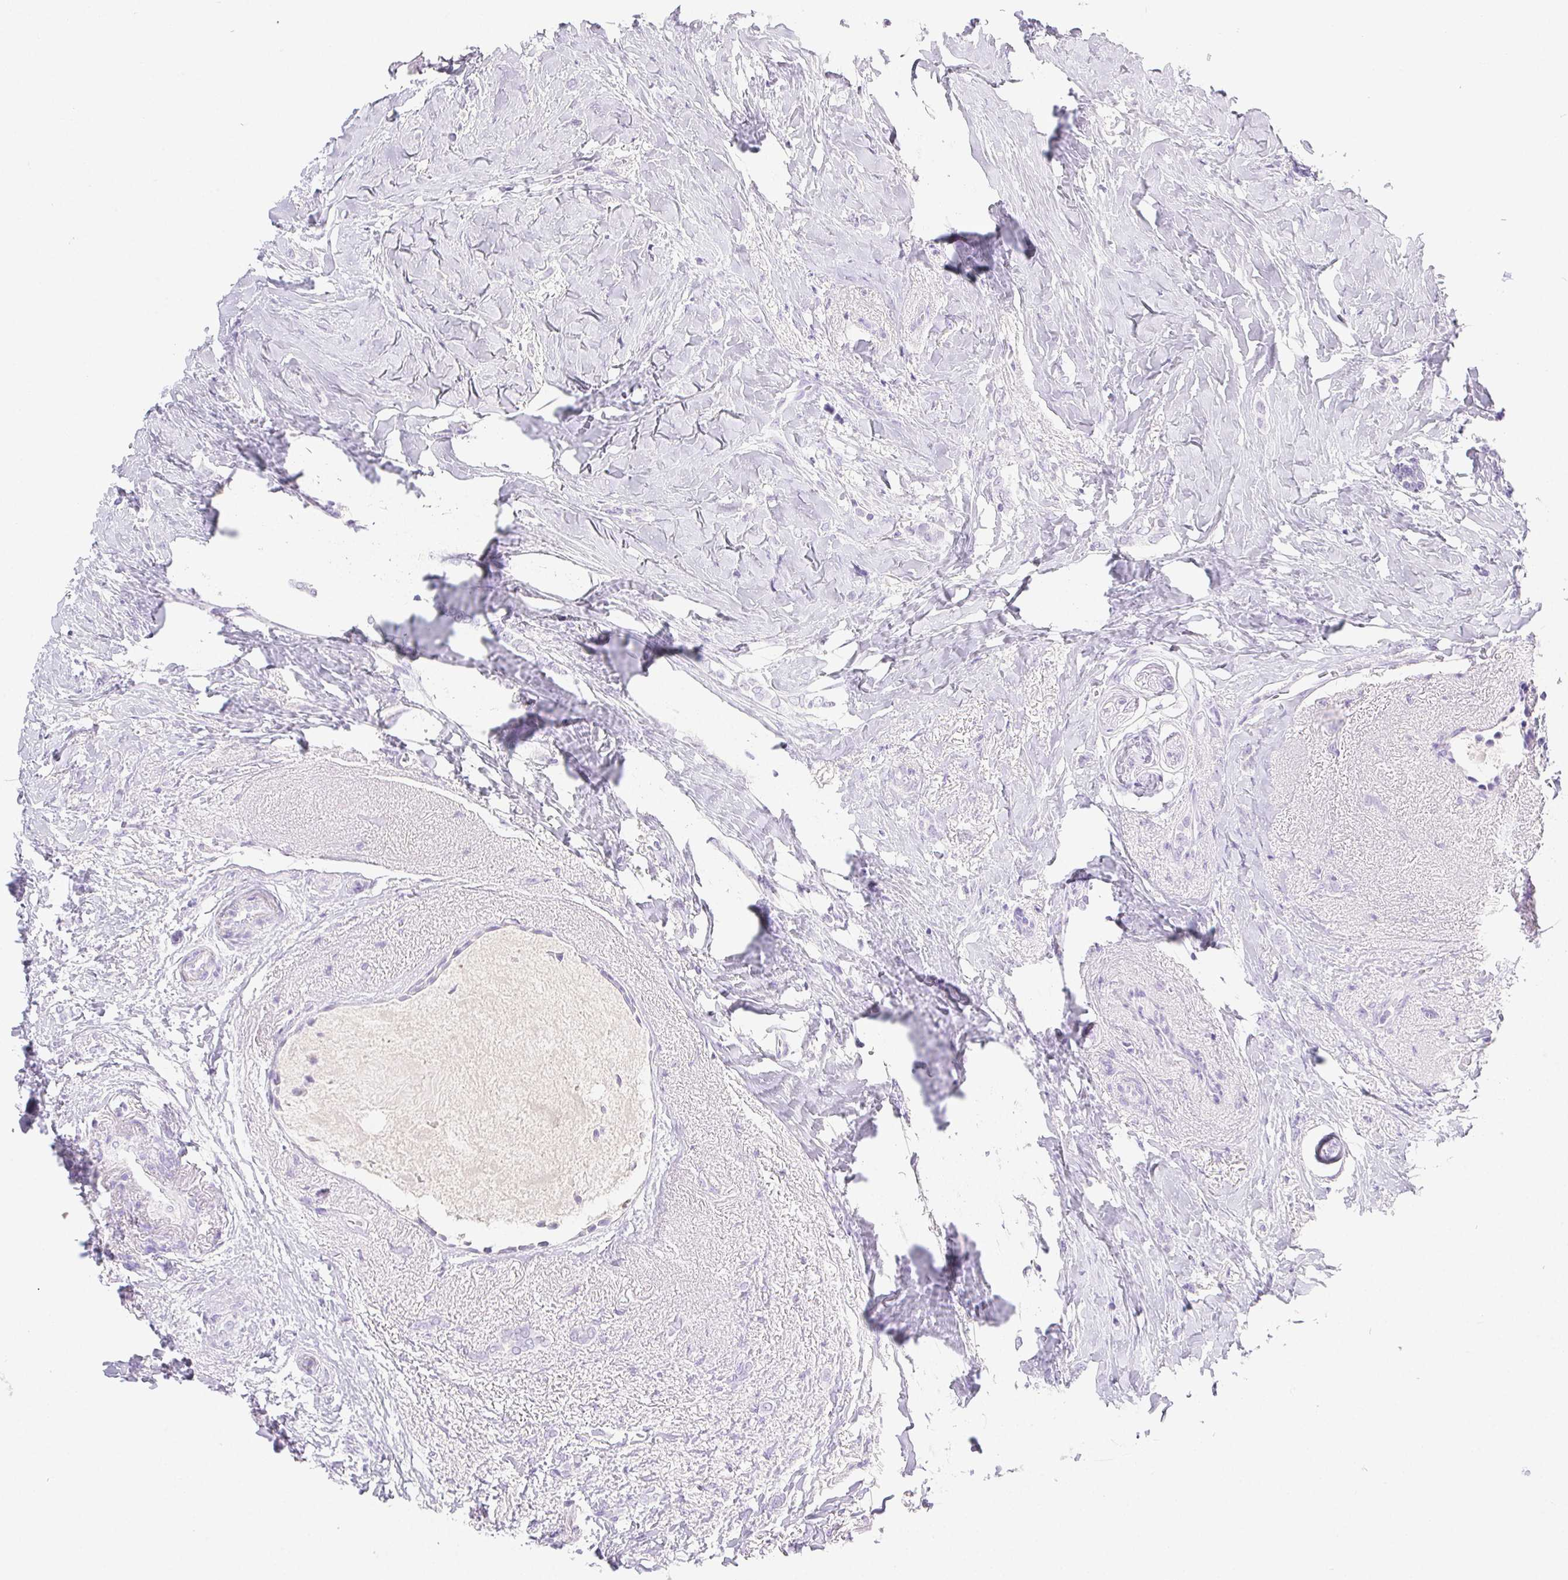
{"staining": {"intensity": "negative", "quantity": "none", "location": "none"}, "tissue": "breast cancer", "cell_type": "Tumor cells", "image_type": "cancer", "snomed": [{"axis": "morphology", "description": "Normal tissue, NOS"}, {"axis": "morphology", "description": "Duct carcinoma"}, {"axis": "topography", "description": "Breast"}], "caption": "There is no significant staining in tumor cells of breast intraductal carcinoma.", "gene": "PNLIP", "patient": {"sex": "female", "age": 77}}